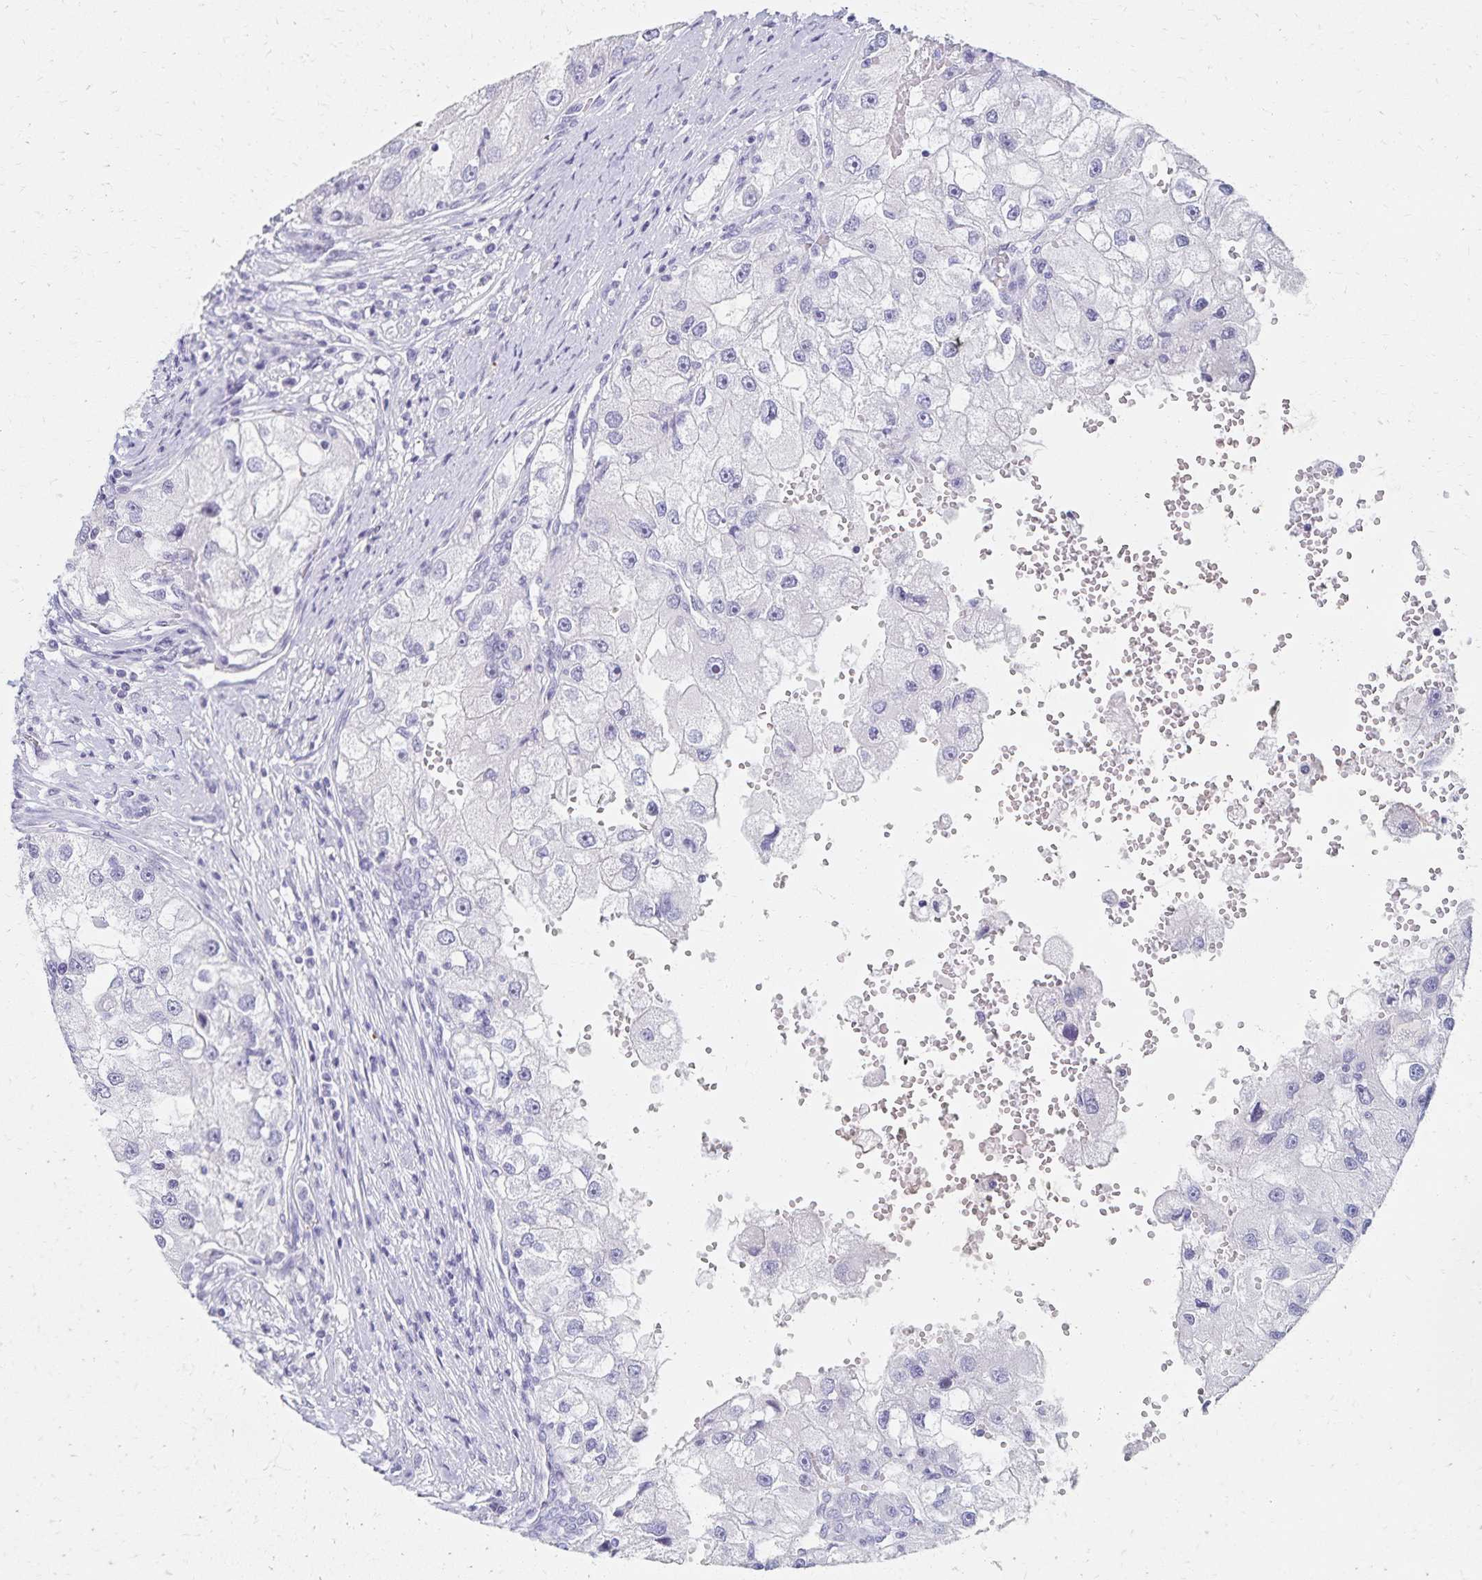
{"staining": {"intensity": "negative", "quantity": "none", "location": "none"}, "tissue": "renal cancer", "cell_type": "Tumor cells", "image_type": "cancer", "snomed": [{"axis": "morphology", "description": "Adenocarcinoma, NOS"}, {"axis": "topography", "description": "Kidney"}], "caption": "Human renal adenocarcinoma stained for a protein using IHC demonstrates no positivity in tumor cells.", "gene": "C2orf50", "patient": {"sex": "male", "age": 63}}